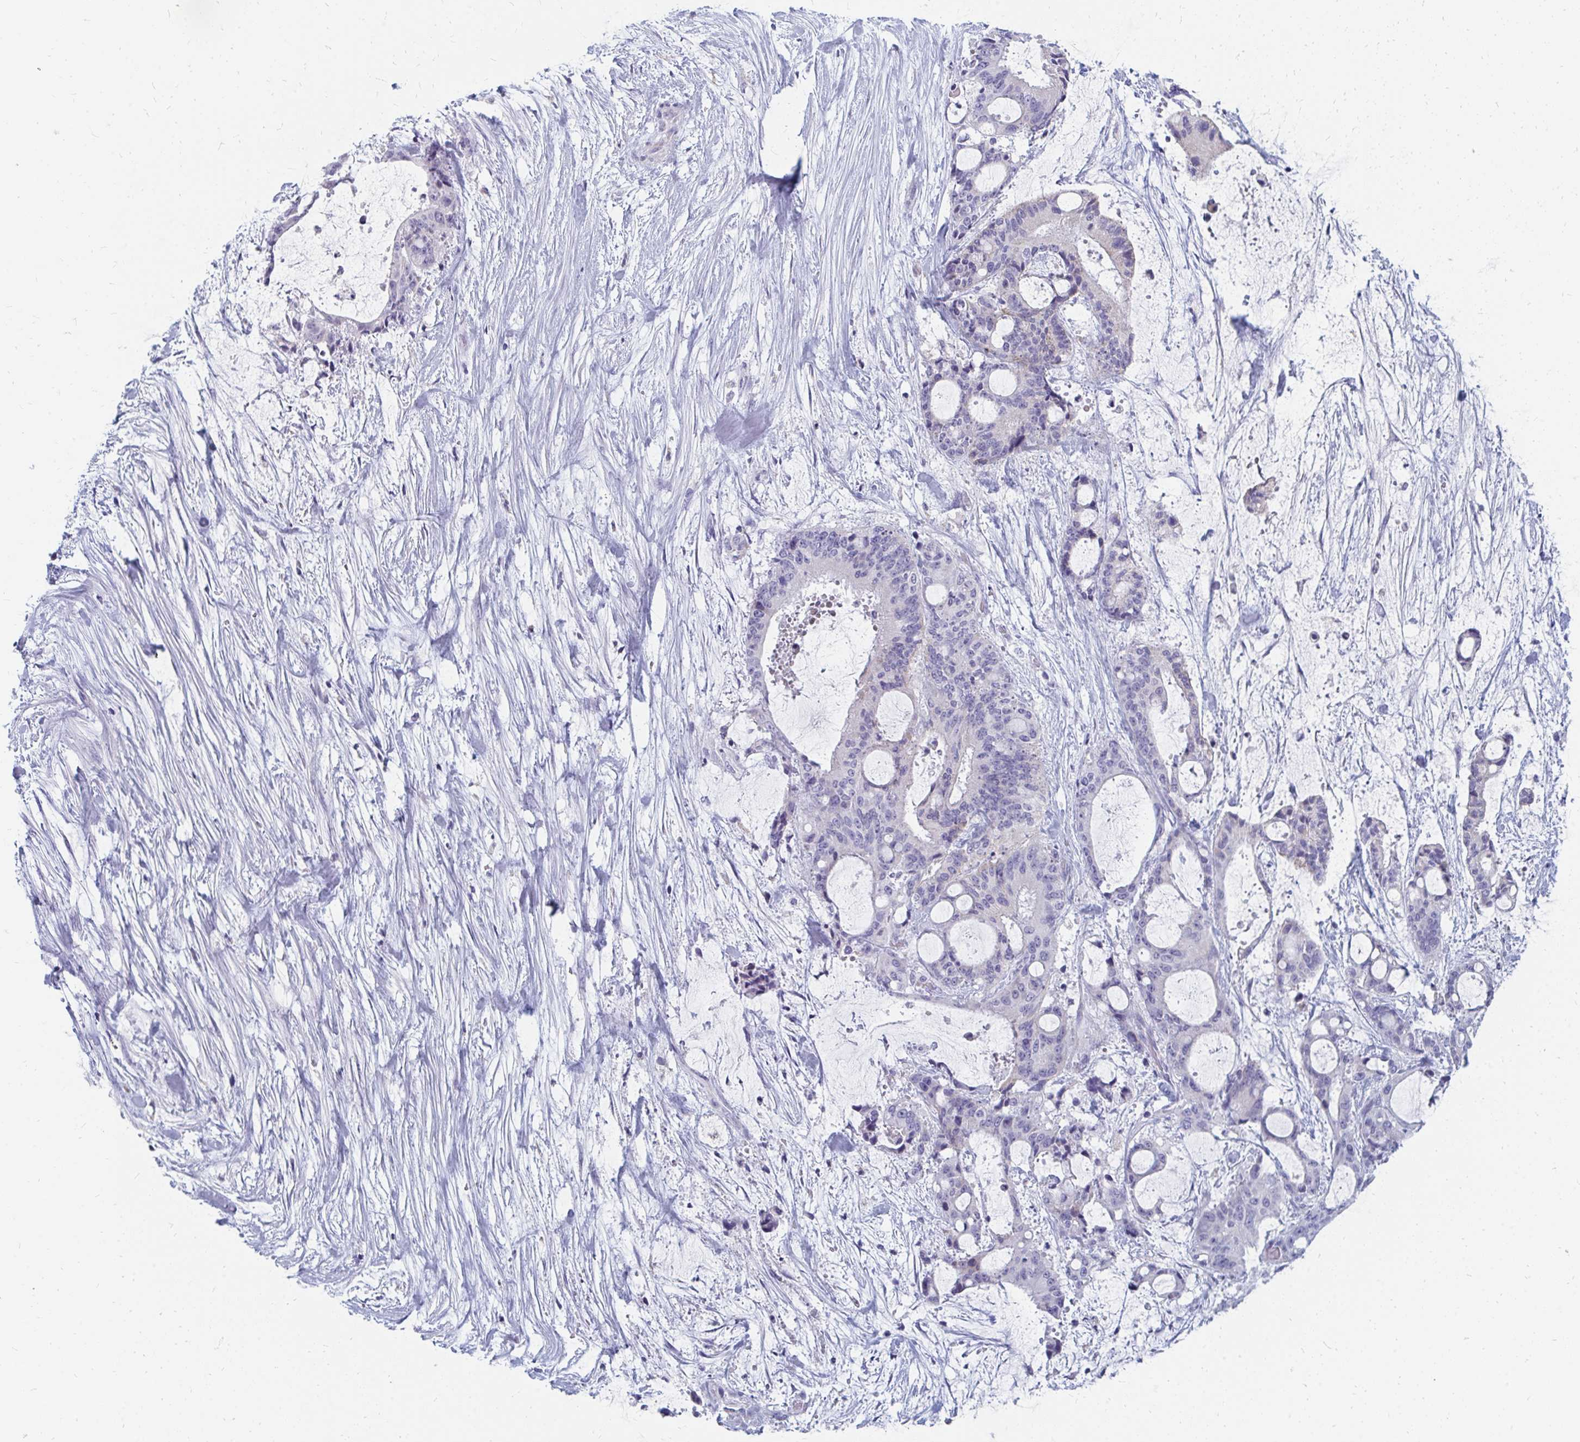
{"staining": {"intensity": "negative", "quantity": "none", "location": "none"}, "tissue": "liver cancer", "cell_type": "Tumor cells", "image_type": "cancer", "snomed": [{"axis": "morphology", "description": "Normal tissue, NOS"}, {"axis": "morphology", "description": "Cholangiocarcinoma"}, {"axis": "topography", "description": "Liver"}, {"axis": "topography", "description": "Peripheral nerve tissue"}], "caption": "The micrograph demonstrates no staining of tumor cells in liver cancer (cholangiocarcinoma).", "gene": "OR10V1", "patient": {"sex": "female", "age": 73}}